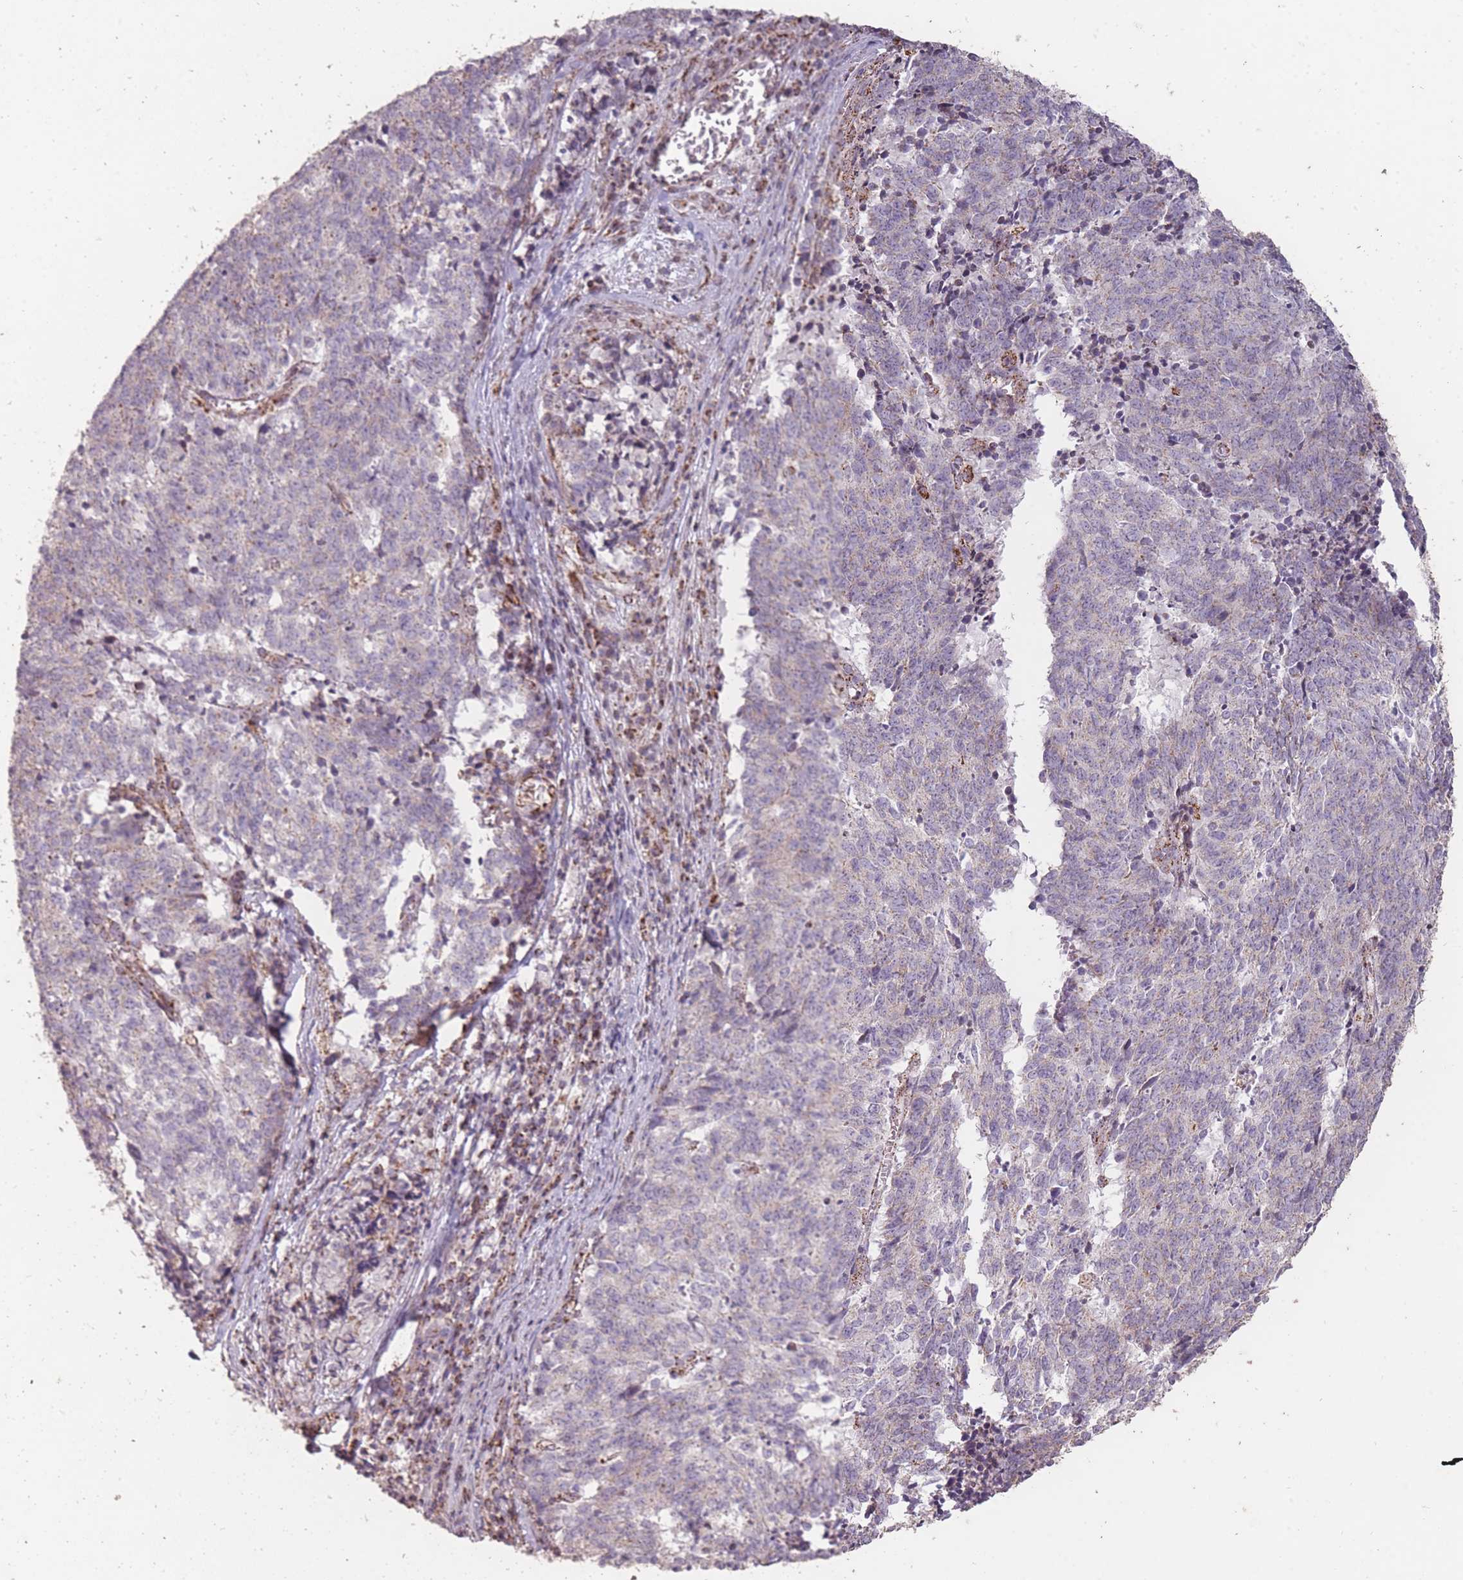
{"staining": {"intensity": "negative", "quantity": "none", "location": "none"}, "tissue": "cervical cancer", "cell_type": "Tumor cells", "image_type": "cancer", "snomed": [{"axis": "morphology", "description": "Squamous cell carcinoma, NOS"}, {"axis": "topography", "description": "Cervix"}], "caption": "Image shows no protein expression in tumor cells of squamous cell carcinoma (cervical) tissue.", "gene": "CNOT8", "patient": {"sex": "female", "age": 29}}